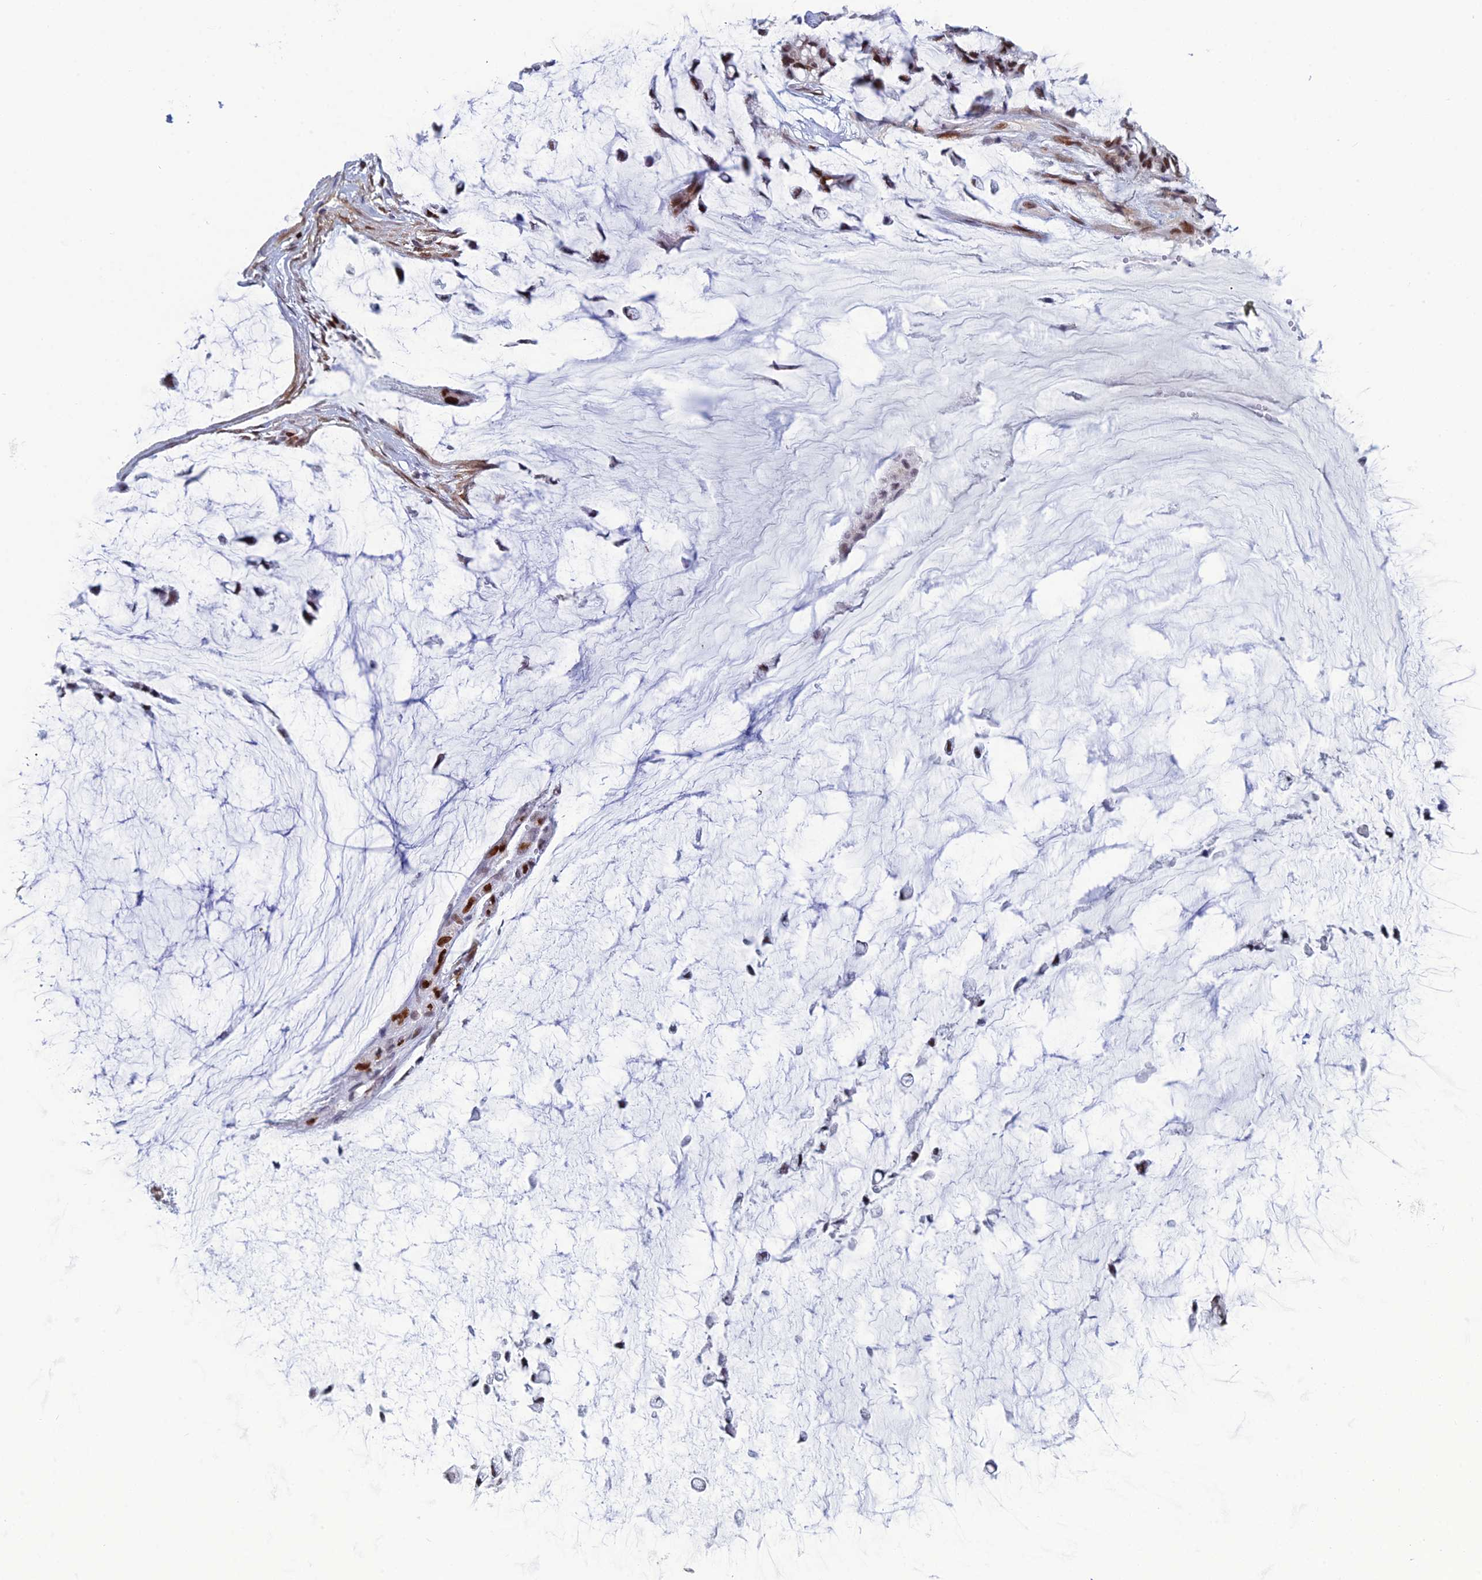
{"staining": {"intensity": "moderate", "quantity": ">75%", "location": "nuclear"}, "tissue": "ovarian cancer", "cell_type": "Tumor cells", "image_type": "cancer", "snomed": [{"axis": "morphology", "description": "Cystadenocarcinoma, mucinous, NOS"}, {"axis": "topography", "description": "Ovary"}], "caption": "Moderate nuclear protein staining is present in approximately >75% of tumor cells in ovarian cancer (mucinous cystadenocarcinoma).", "gene": "NOL4L", "patient": {"sex": "female", "age": 39}}